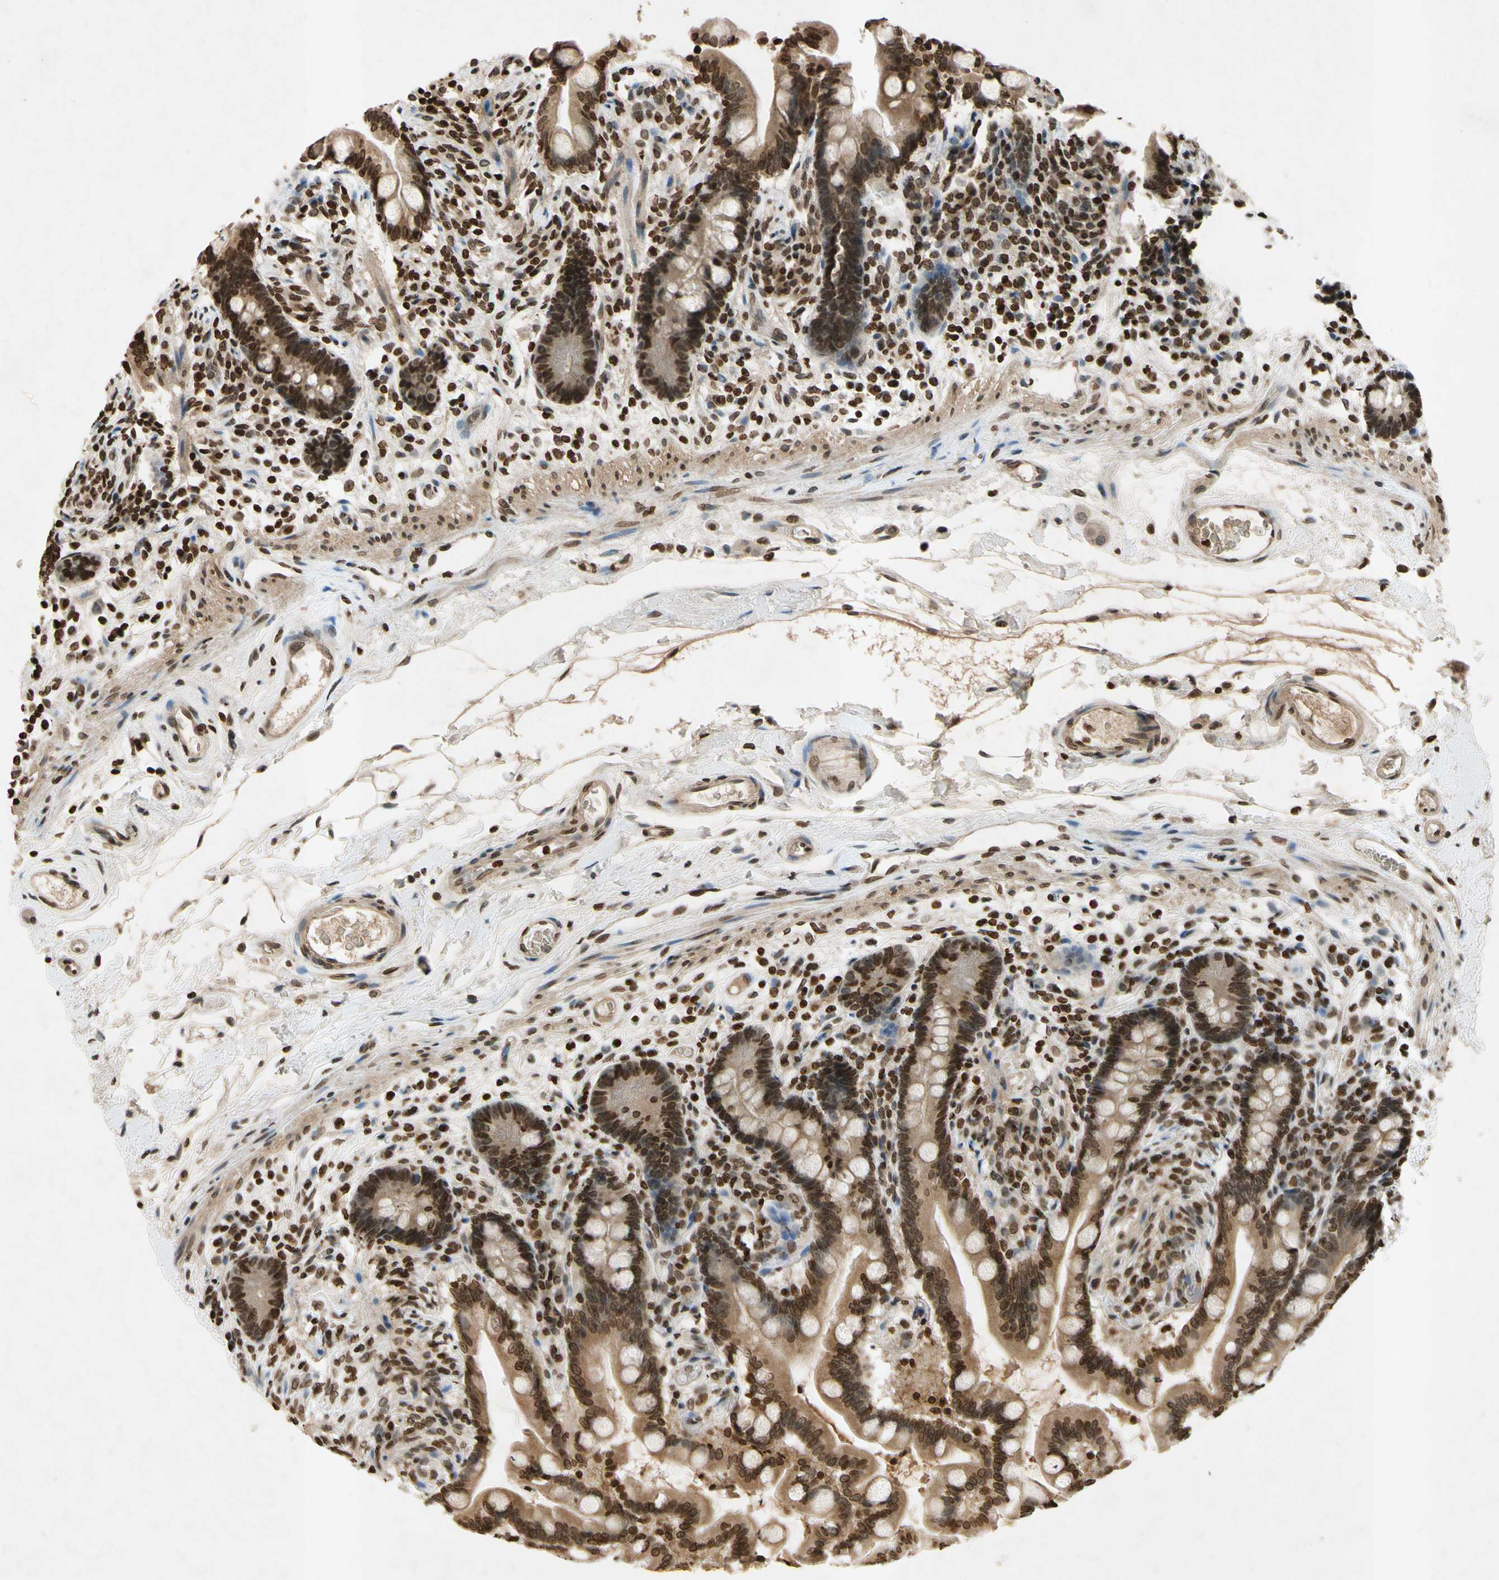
{"staining": {"intensity": "strong", "quantity": ">75%", "location": "nuclear"}, "tissue": "colon", "cell_type": "Endothelial cells", "image_type": "normal", "snomed": [{"axis": "morphology", "description": "Normal tissue, NOS"}, {"axis": "topography", "description": "Colon"}], "caption": "Protein positivity by immunohistochemistry (IHC) displays strong nuclear positivity in about >75% of endothelial cells in normal colon. The staining was performed using DAB (3,3'-diaminobenzidine), with brown indicating positive protein expression. Nuclei are stained blue with hematoxylin.", "gene": "HOXB3", "patient": {"sex": "male", "age": 73}}